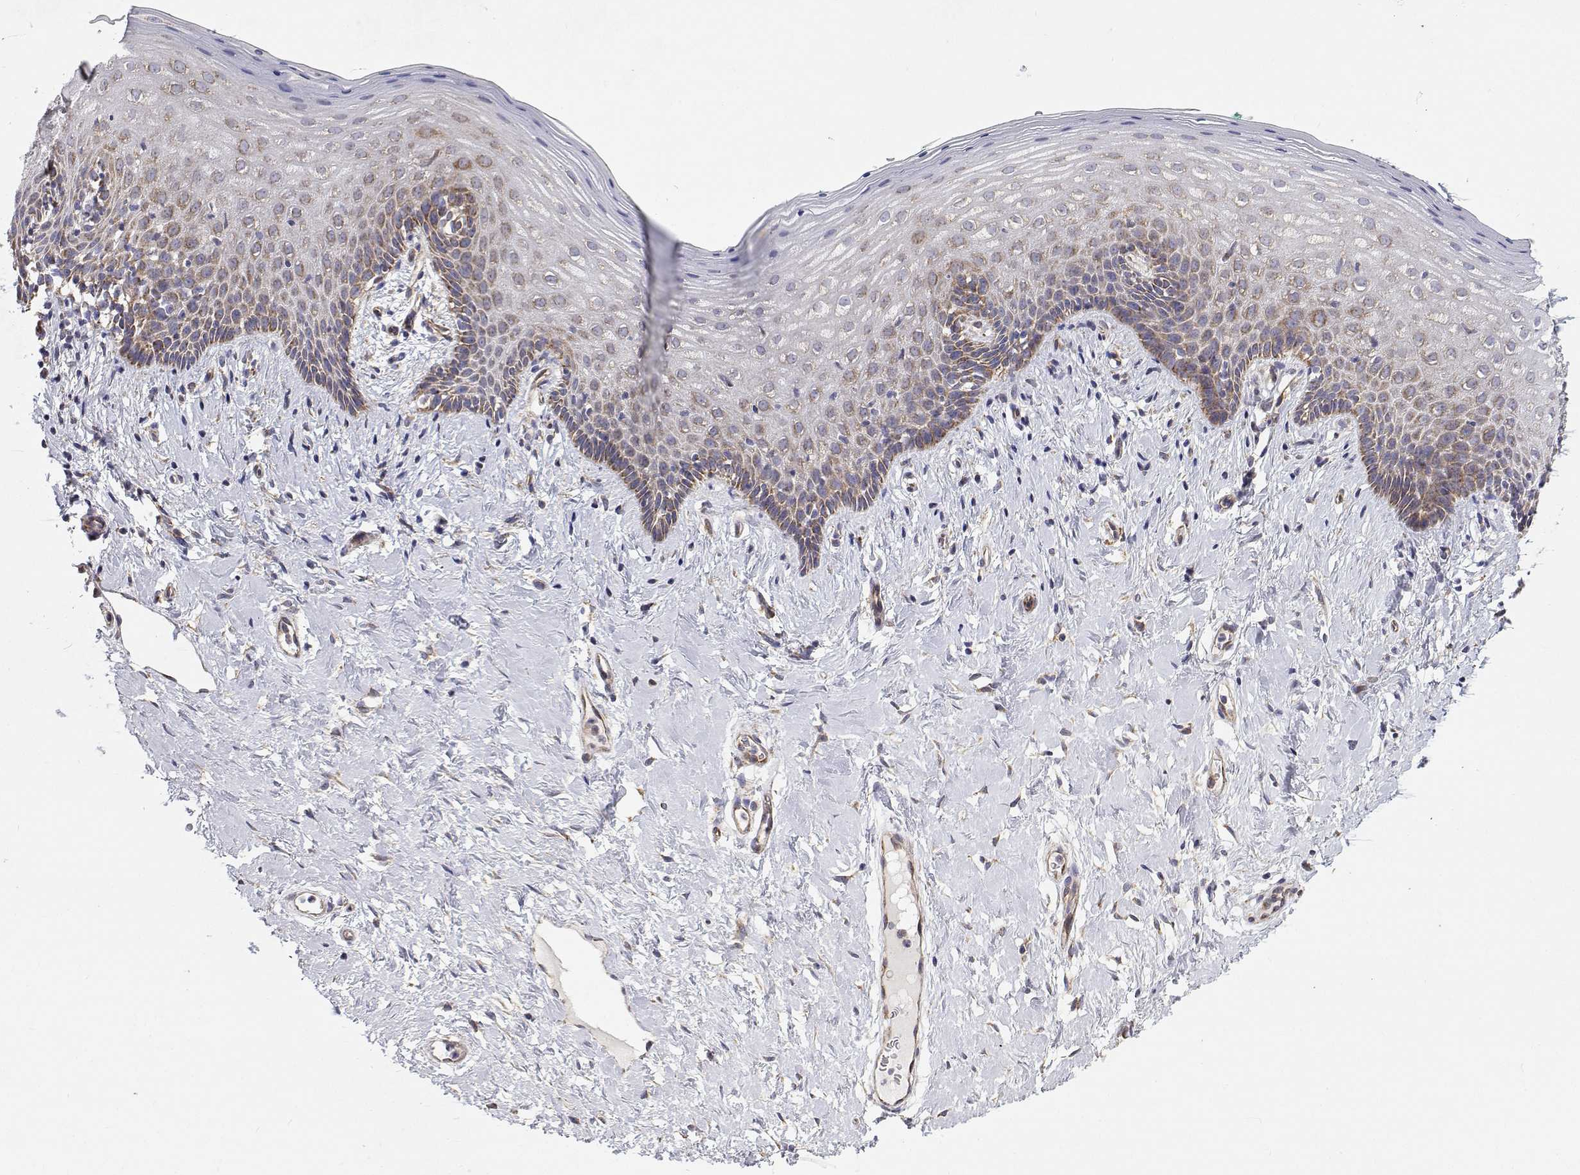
{"staining": {"intensity": "moderate", "quantity": "25%-75%", "location": "cytoplasmic/membranous"}, "tissue": "vagina", "cell_type": "Squamous epithelial cells", "image_type": "normal", "snomed": [{"axis": "morphology", "description": "Normal tissue, NOS"}, {"axis": "topography", "description": "Vagina"}], "caption": "Brown immunohistochemical staining in normal human vagina exhibits moderate cytoplasmic/membranous positivity in approximately 25%-75% of squamous epithelial cells.", "gene": "SPICE1", "patient": {"sex": "female", "age": 42}}